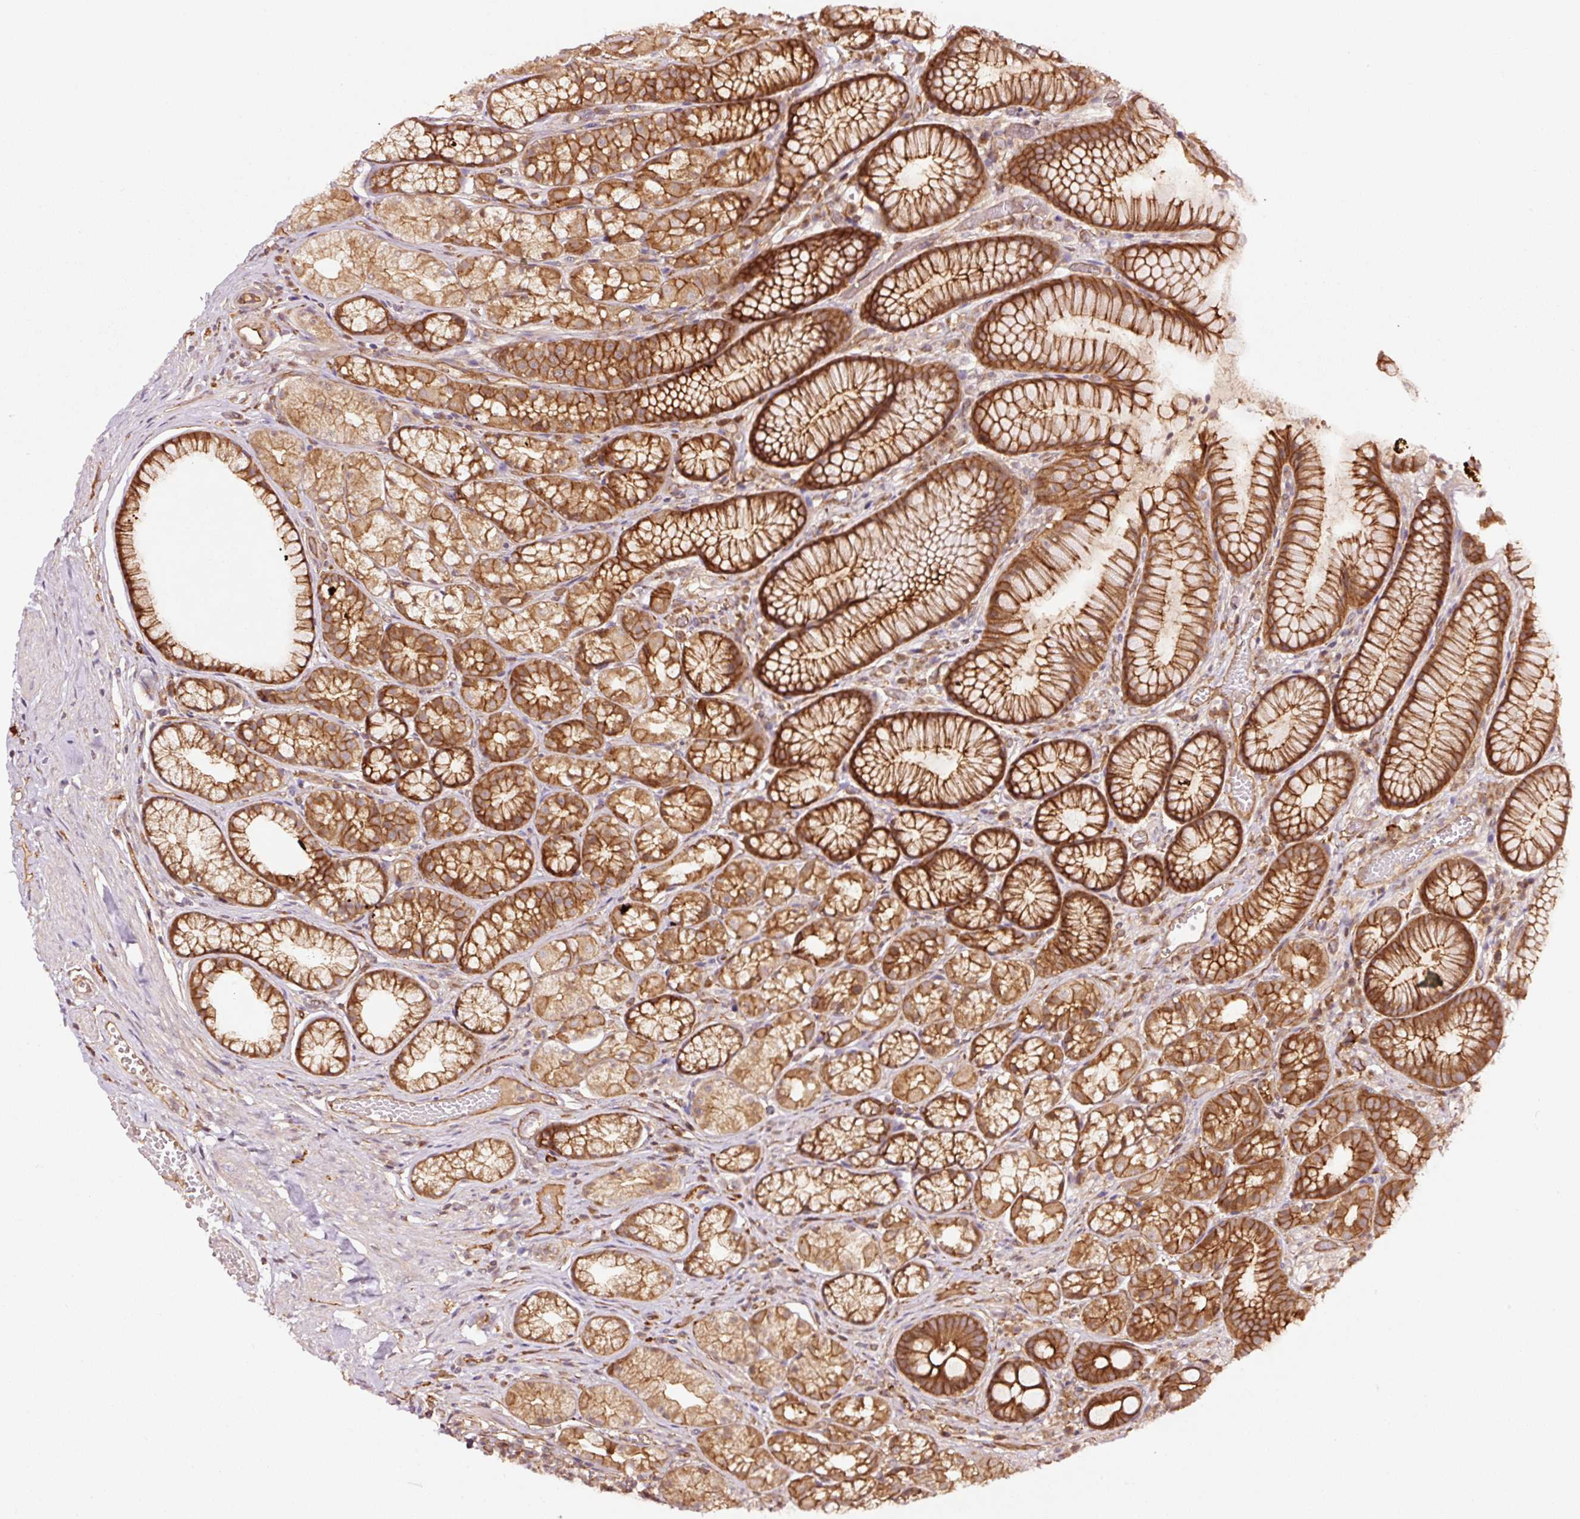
{"staining": {"intensity": "strong", "quantity": ">75%", "location": "cytoplasmic/membranous"}, "tissue": "stomach", "cell_type": "Glandular cells", "image_type": "normal", "snomed": [{"axis": "morphology", "description": "Normal tissue, NOS"}, {"axis": "topography", "description": "Smooth muscle"}, {"axis": "topography", "description": "Stomach"}], "caption": "Protein expression analysis of benign stomach displays strong cytoplasmic/membranous expression in approximately >75% of glandular cells.", "gene": "METAP1", "patient": {"sex": "male", "age": 70}}